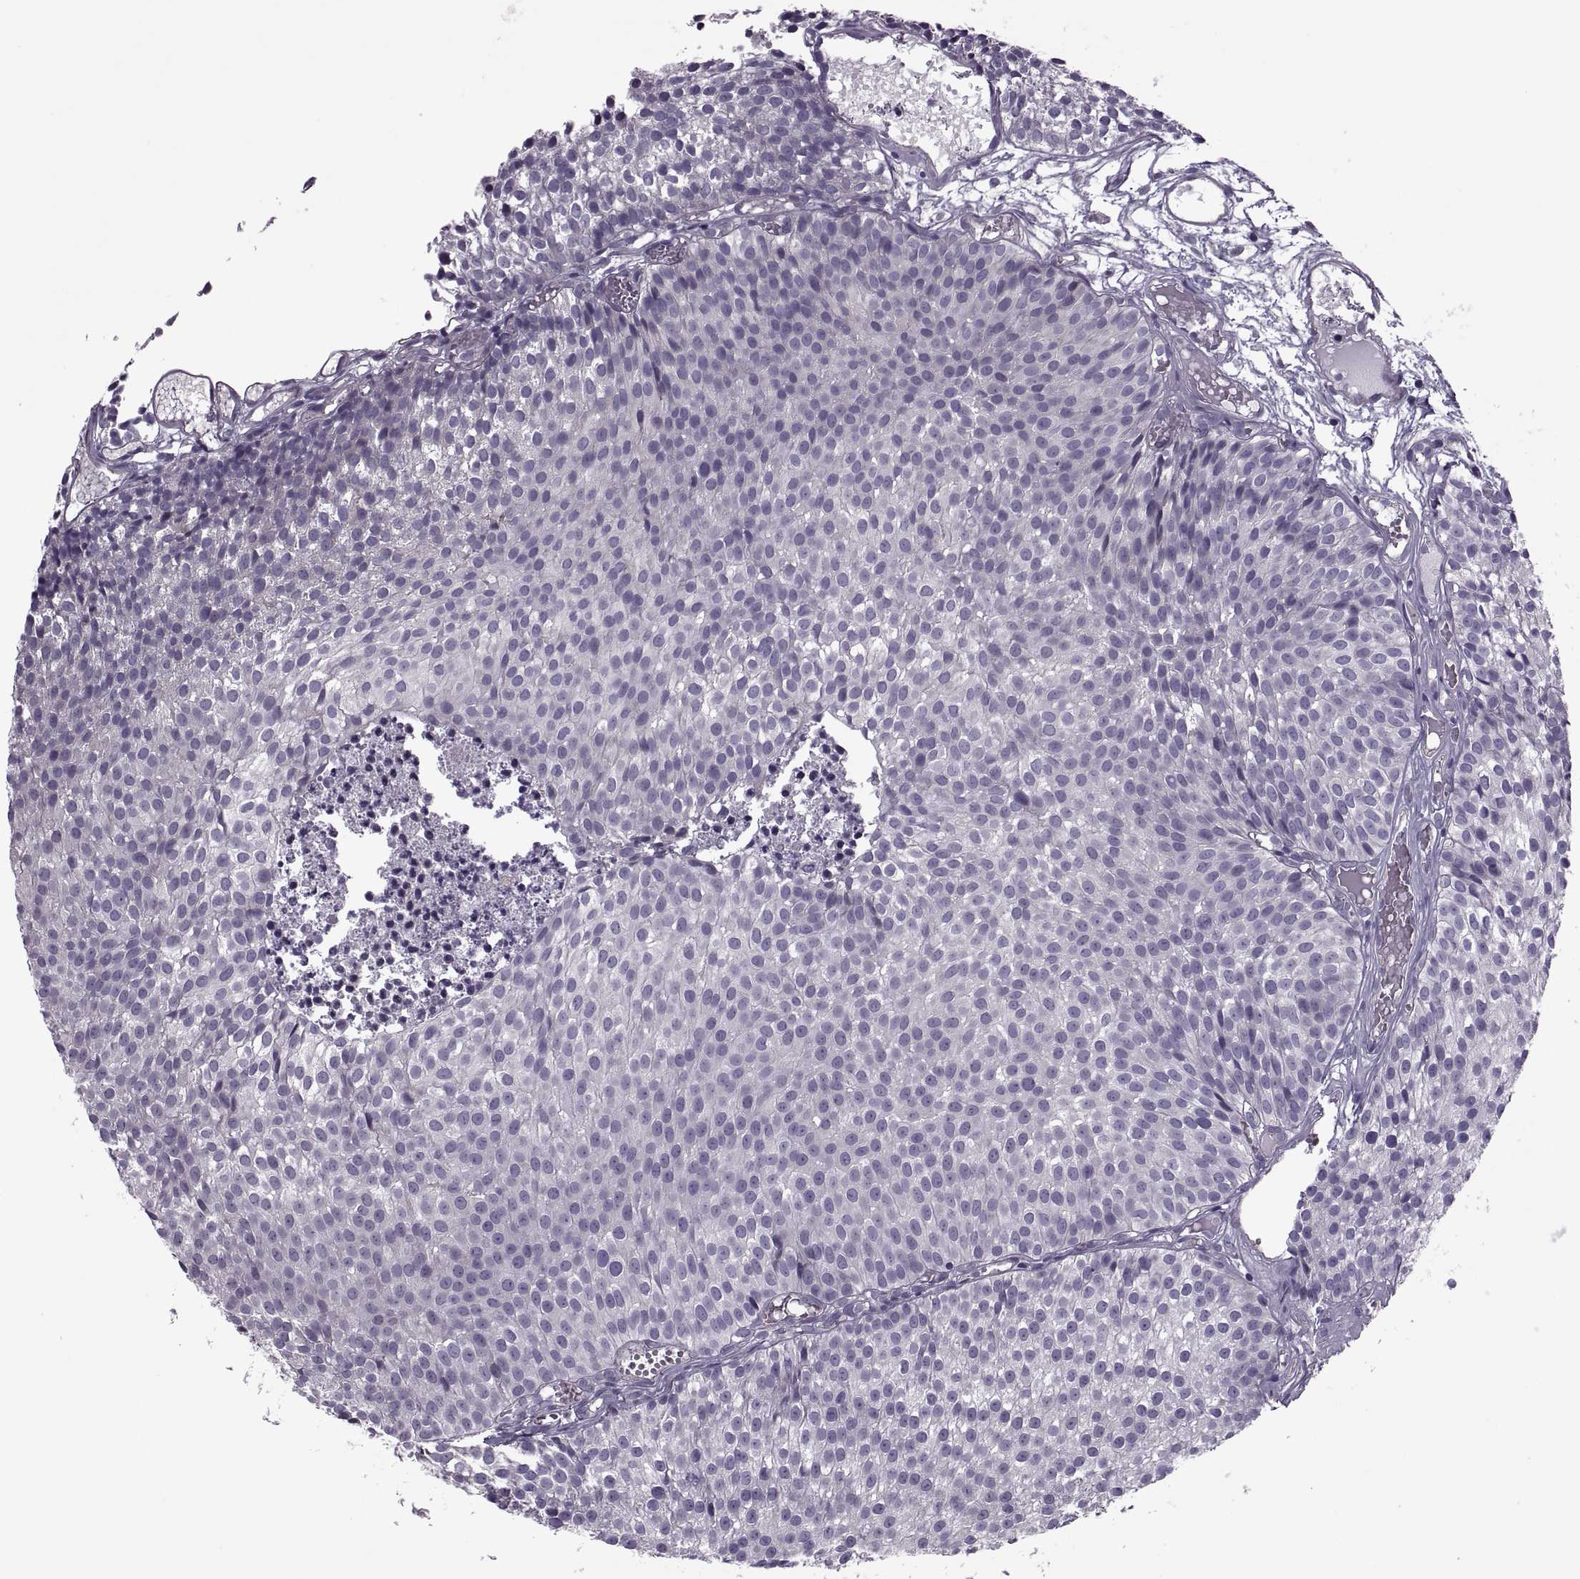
{"staining": {"intensity": "negative", "quantity": "none", "location": "none"}, "tissue": "urothelial cancer", "cell_type": "Tumor cells", "image_type": "cancer", "snomed": [{"axis": "morphology", "description": "Urothelial carcinoma, Low grade"}, {"axis": "topography", "description": "Urinary bladder"}], "caption": "The micrograph demonstrates no significant staining in tumor cells of urothelial carcinoma (low-grade).", "gene": "ODF3", "patient": {"sex": "male", "age": 63}}